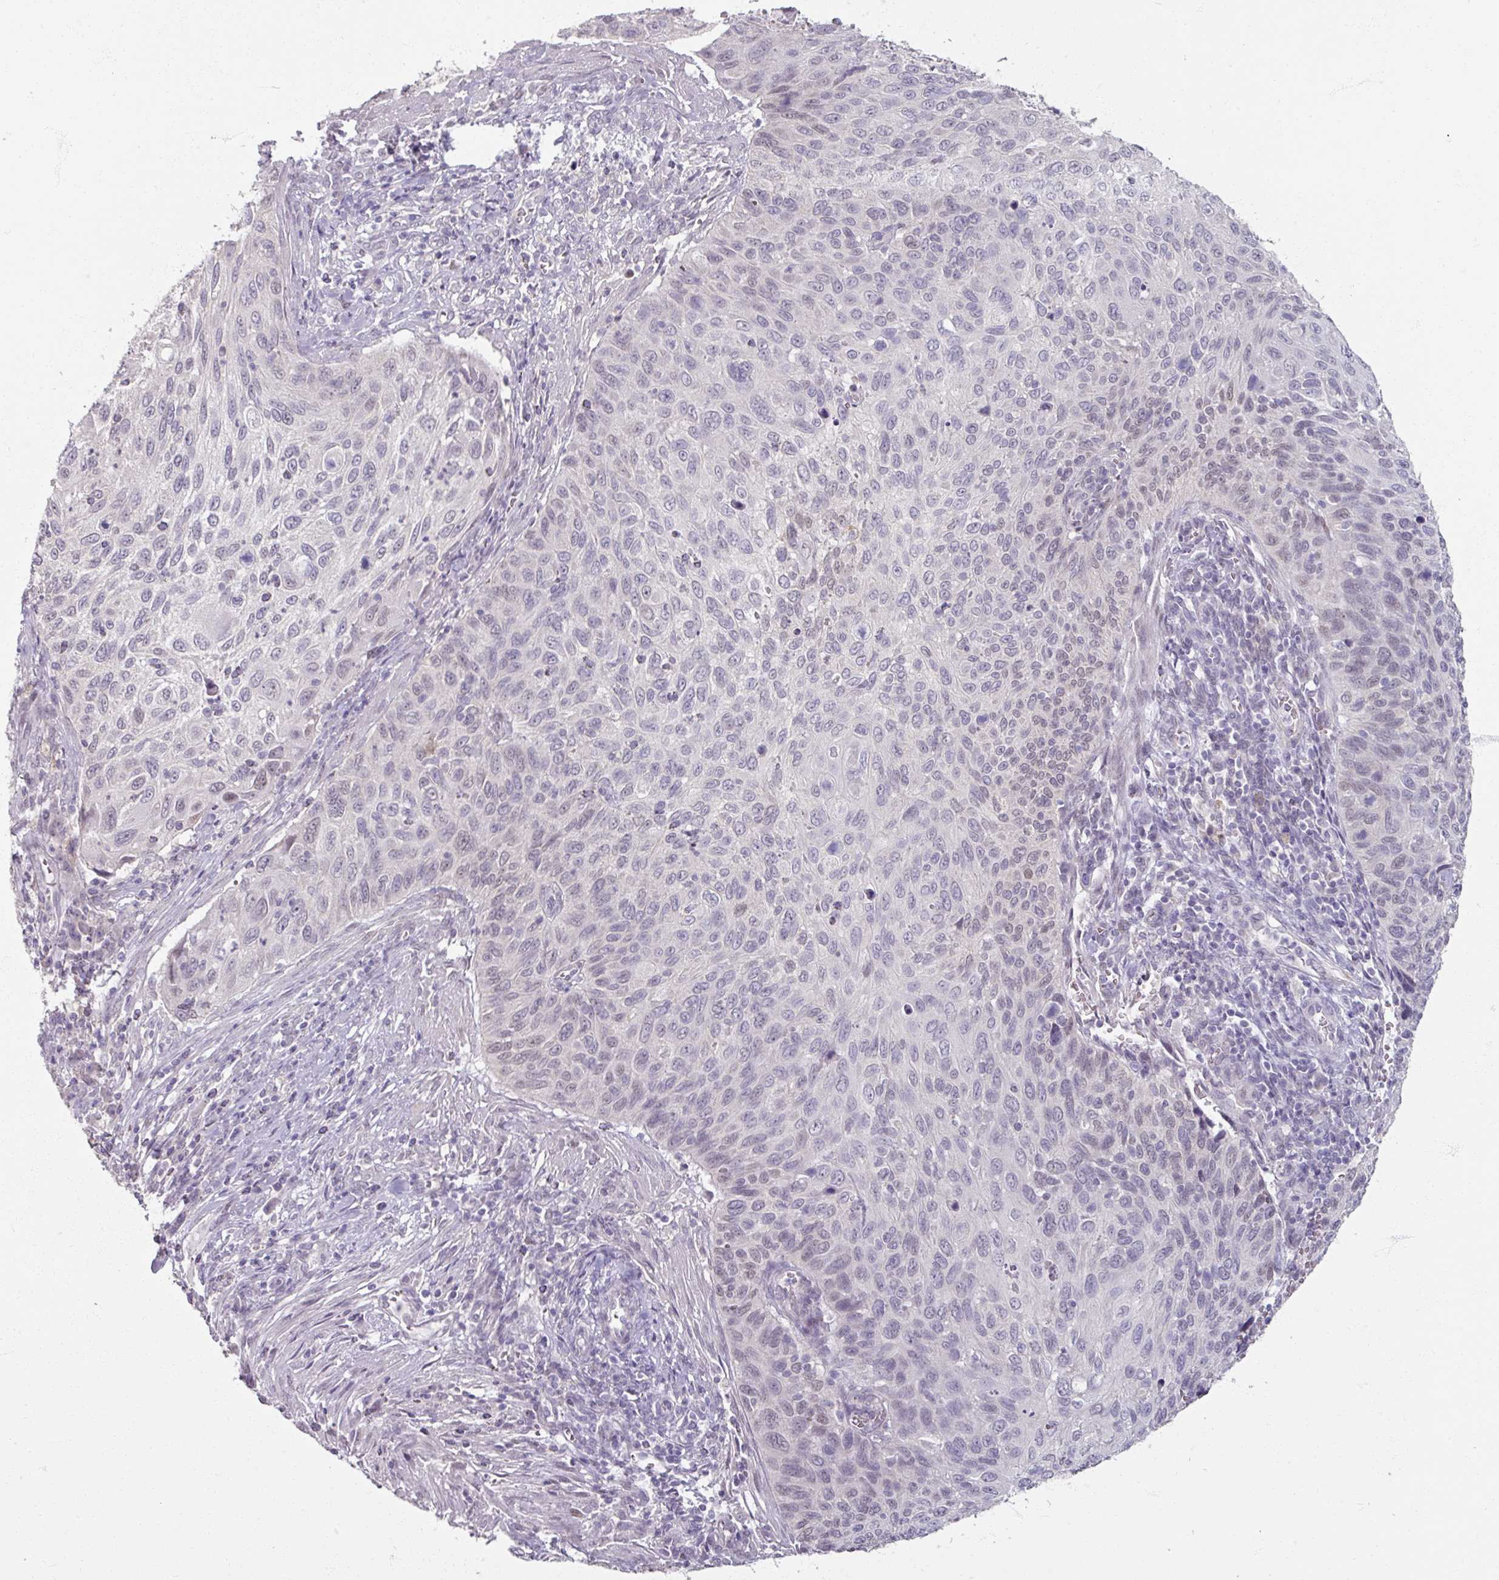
{"staining": {"intensity": "negative", "quantity": "none", "location": "none"}, "tissue": "cervical cancer", "cell_type": "Tumor cells", "image_type": "cancer", "snomed": [{"axis": "morphology", "description": "Squamous cell carcinoma, NOS"}, {"axis": "topography", "description": "Cervix"}], "caption": "High power microscopy histopathology image of an immunohistochemistry histopathology image of cervical cancer, revealing no significant staining in tumor cells. Nuclei are stained in blue.", "gene": "SOX11", "patient": {"sex": "female", "age": 70}}